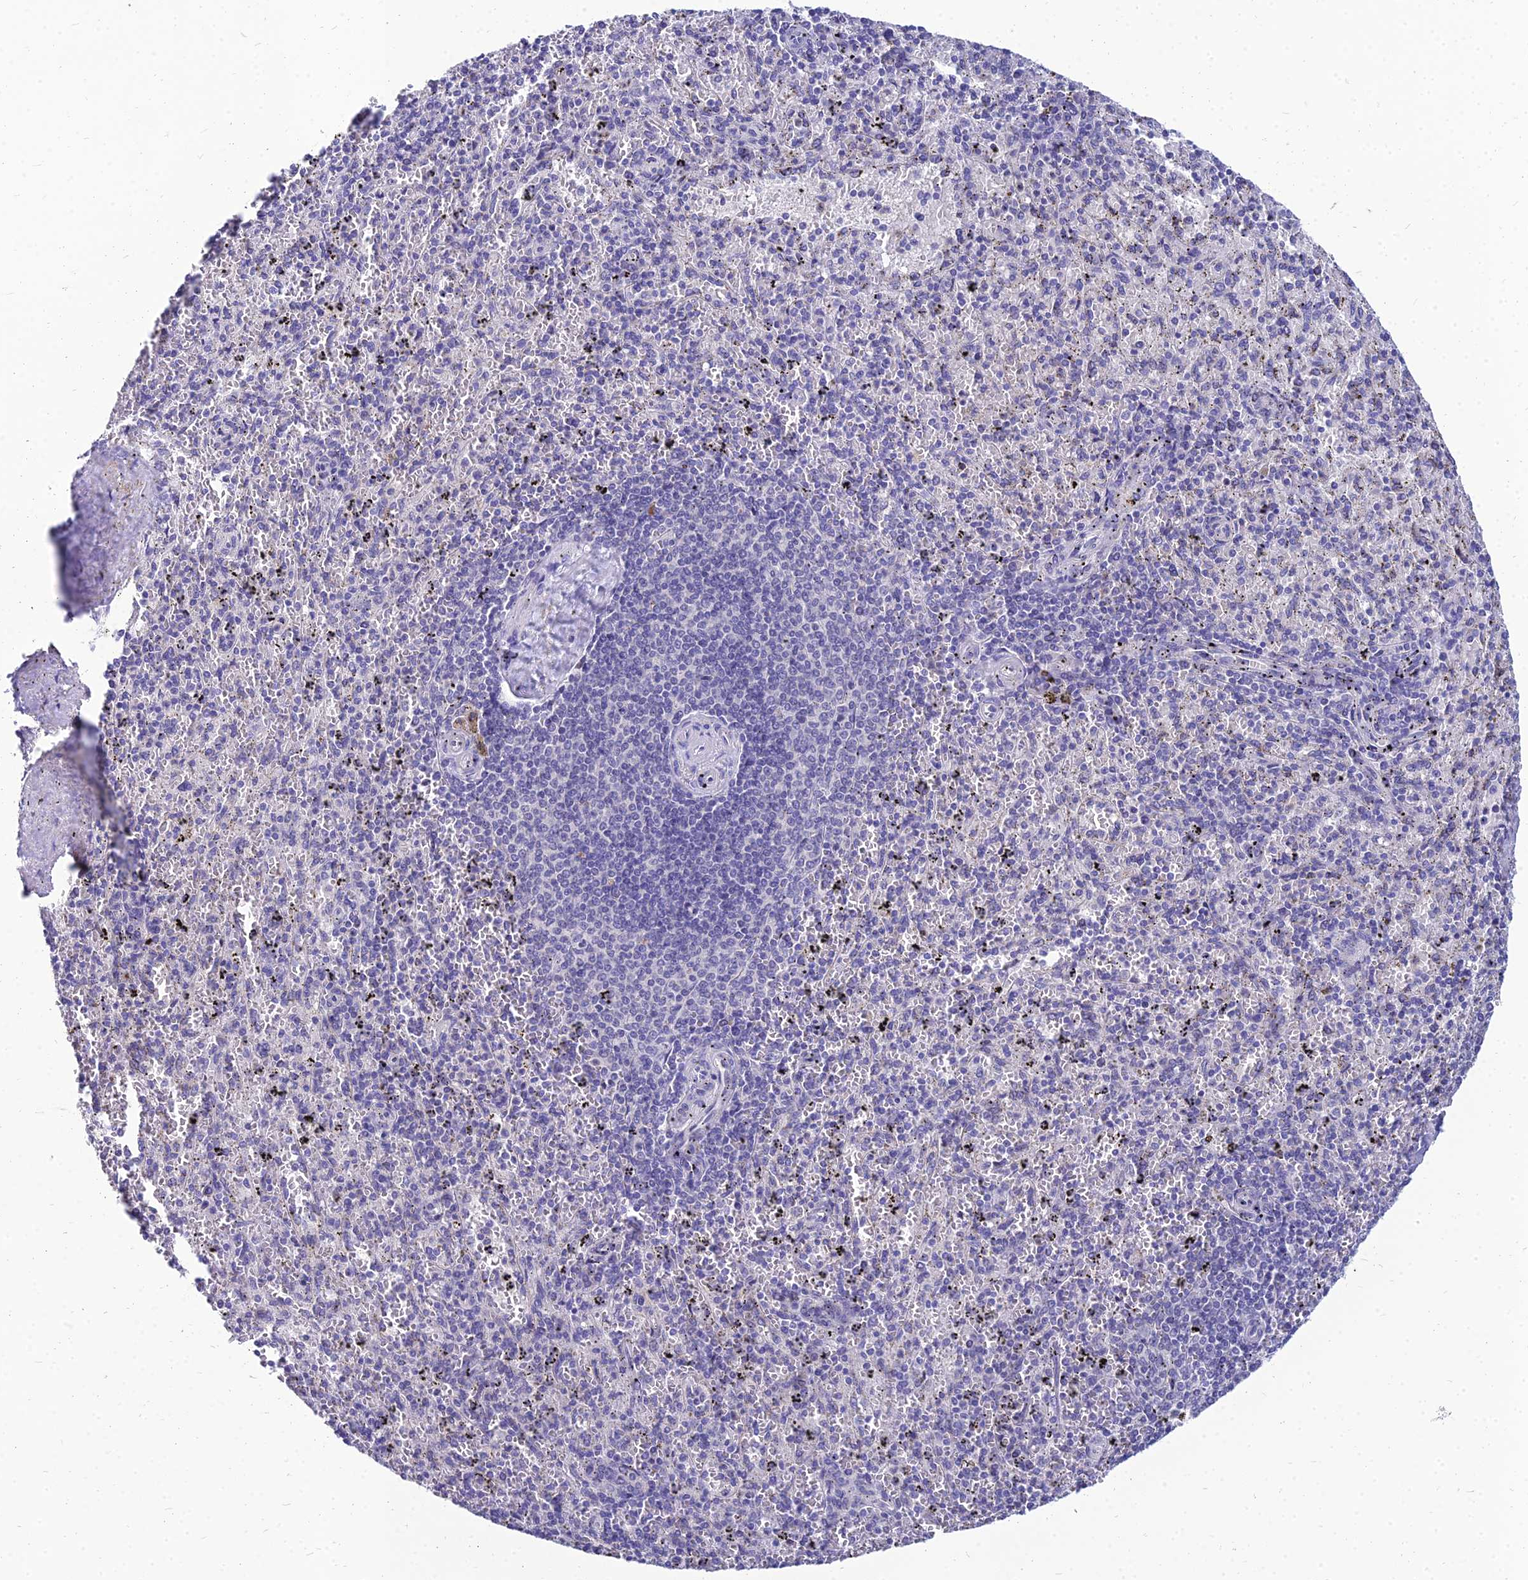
{"staining": {"intensity": "negative", "quantity": "none", "location": "none"}, "tissue": "spleen", "cell_type": "Cells in red pulp", "image_type": "normal", "snomed": [{"axis": "morphology", "description": "Normal tissue, NOS"}, {"axis": "topography", "description": "Spleen"}], "caption": "Immunohistochemical staining of unremarkable human spleen exhibits no significant expression in cells in red pulp.", "gene": "NPY", "patient": {"sex": "male", "age": 82}}